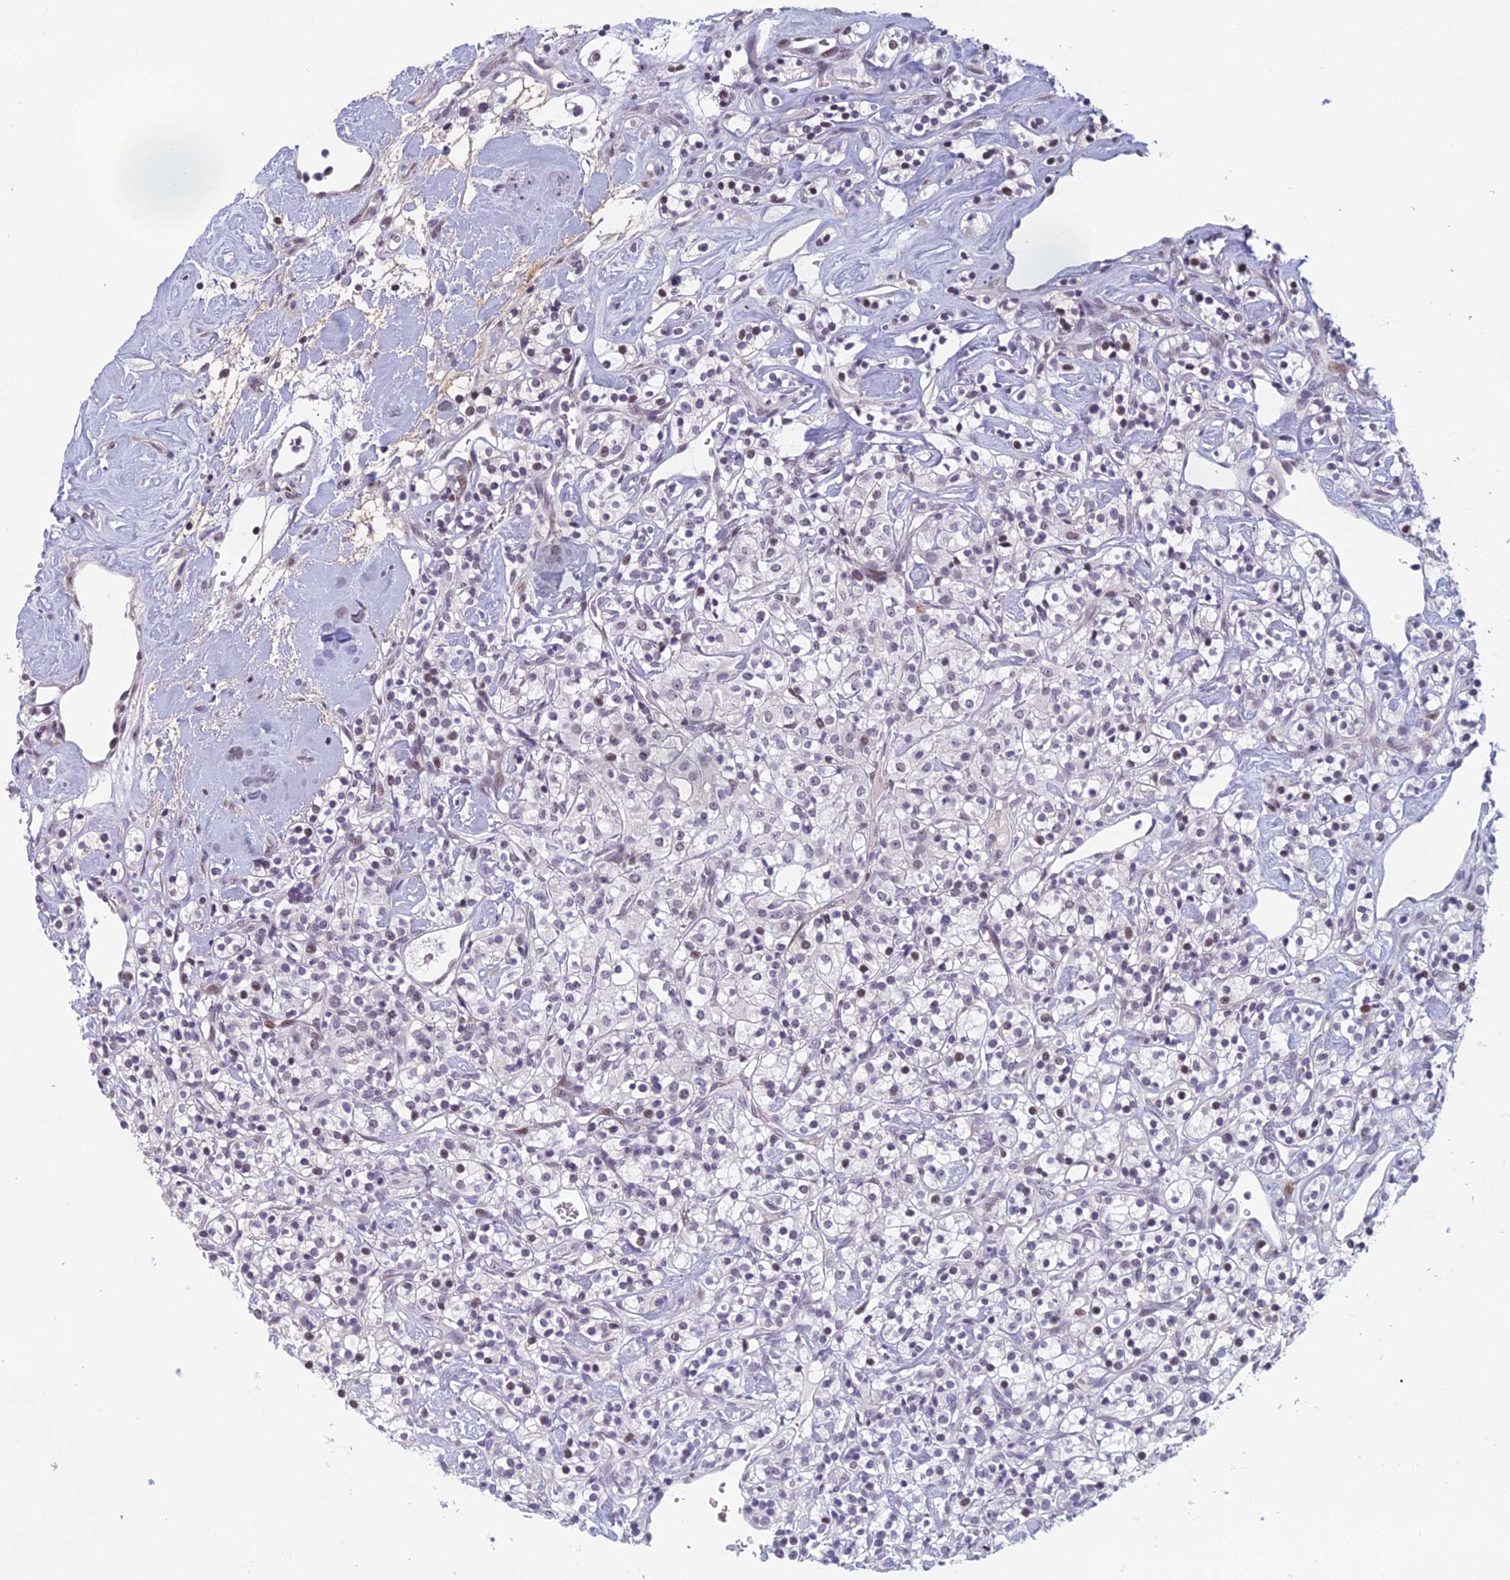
{"staining": {"intensity": "negative", "quantity": "none", "location": "none"}, "tissue": "renal cancer", "cell_type": "Tumor cells", "image_type": "cancer", "snomed": [{"axis": "morphology", "description": "Adenocarcinoma, NOS"}, {"axis": "topography", "description": "Kidney"}], "caption": "Adenocarcinoma (renal) was stained to show a protein in brown. There is no significant positivity in tumor cells.", "gene": "RGS17", "patient": {"sex": "male", "age": 77}}